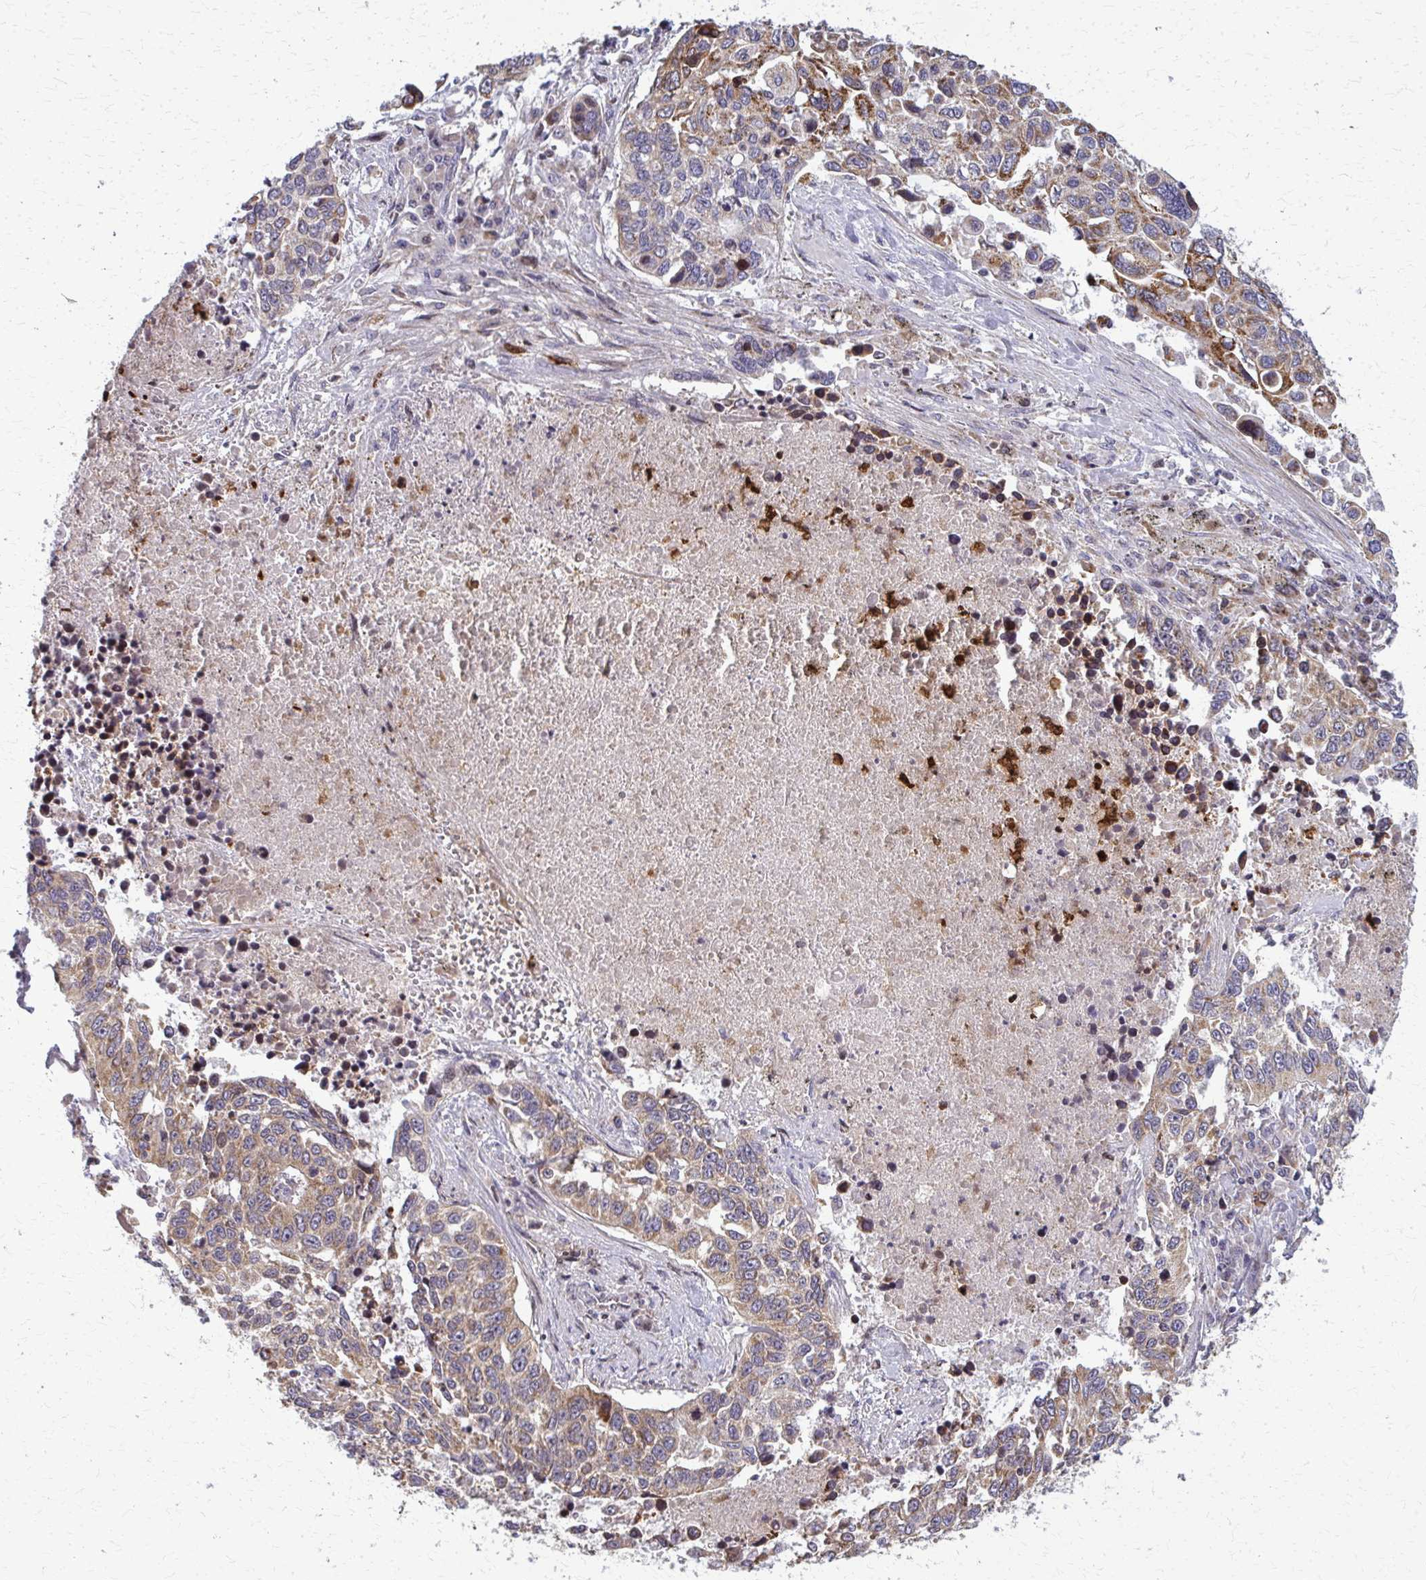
{"staining": {"intensity": "moderate", "quantity": ">75%", "location": "cytoplasmic/membranous"}, "tissue": "lung cancer", "cell_type": "Tumor cells", "image_type": "cancer", "snomed": [{"axis": "morphology", "description": "Squamous cell carcinoma, NOS"}, {"axis": "topography", "description": "Lung"}], "caption": "This is a micrograph of immunohistochemistry (IHC) staining of squamous cell carcinoma (lung), which shows moderate expression in the cytoplasmic/membranous of tumor cells.", "gene": "MCCC1", "patient": {"sex": "male", "age": 62}}